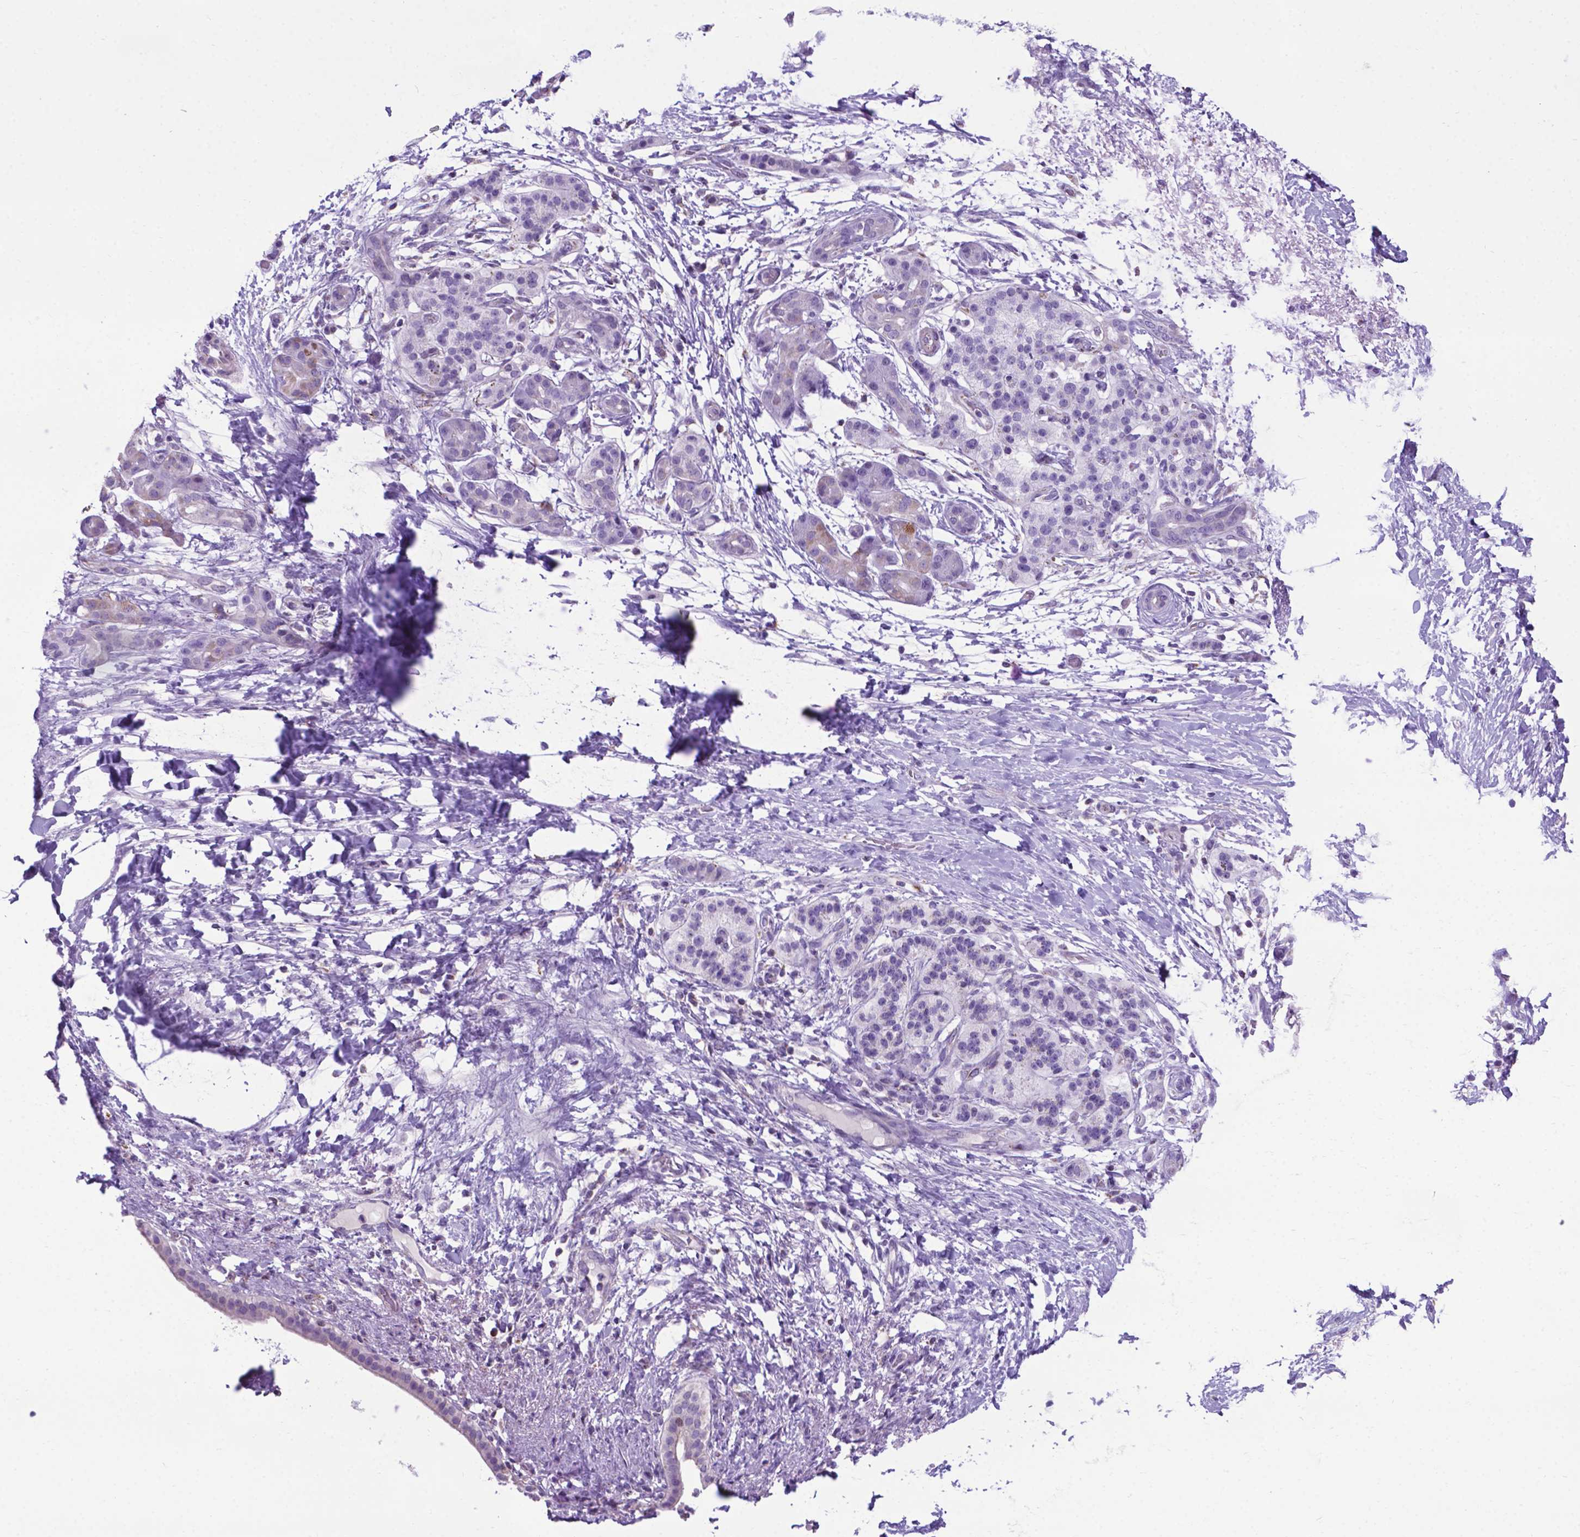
{"staining": {"intensity": "negative", "quantity": "none", "location": "none"}, "tissue": "pancreatic cancer", "cell_type": "Tumor cells", "image_type": "cancer", "snomed": [{"axis": "morphology", "description": "Adenocarcinoma, NOS"}, {"axis": "topography", "description": "Pancreas"}], "caption": "Immunohistochemistry (IHC) photomicrograph of neoplastic tissue: pancreatic adenocarcinoma stained with DAB (3,3'-diaminobenzidine) exhibits no significant protein positivity in tumor cells.", "gene": "POU3F3", "patient": {"sex": "female", "age": 72}}